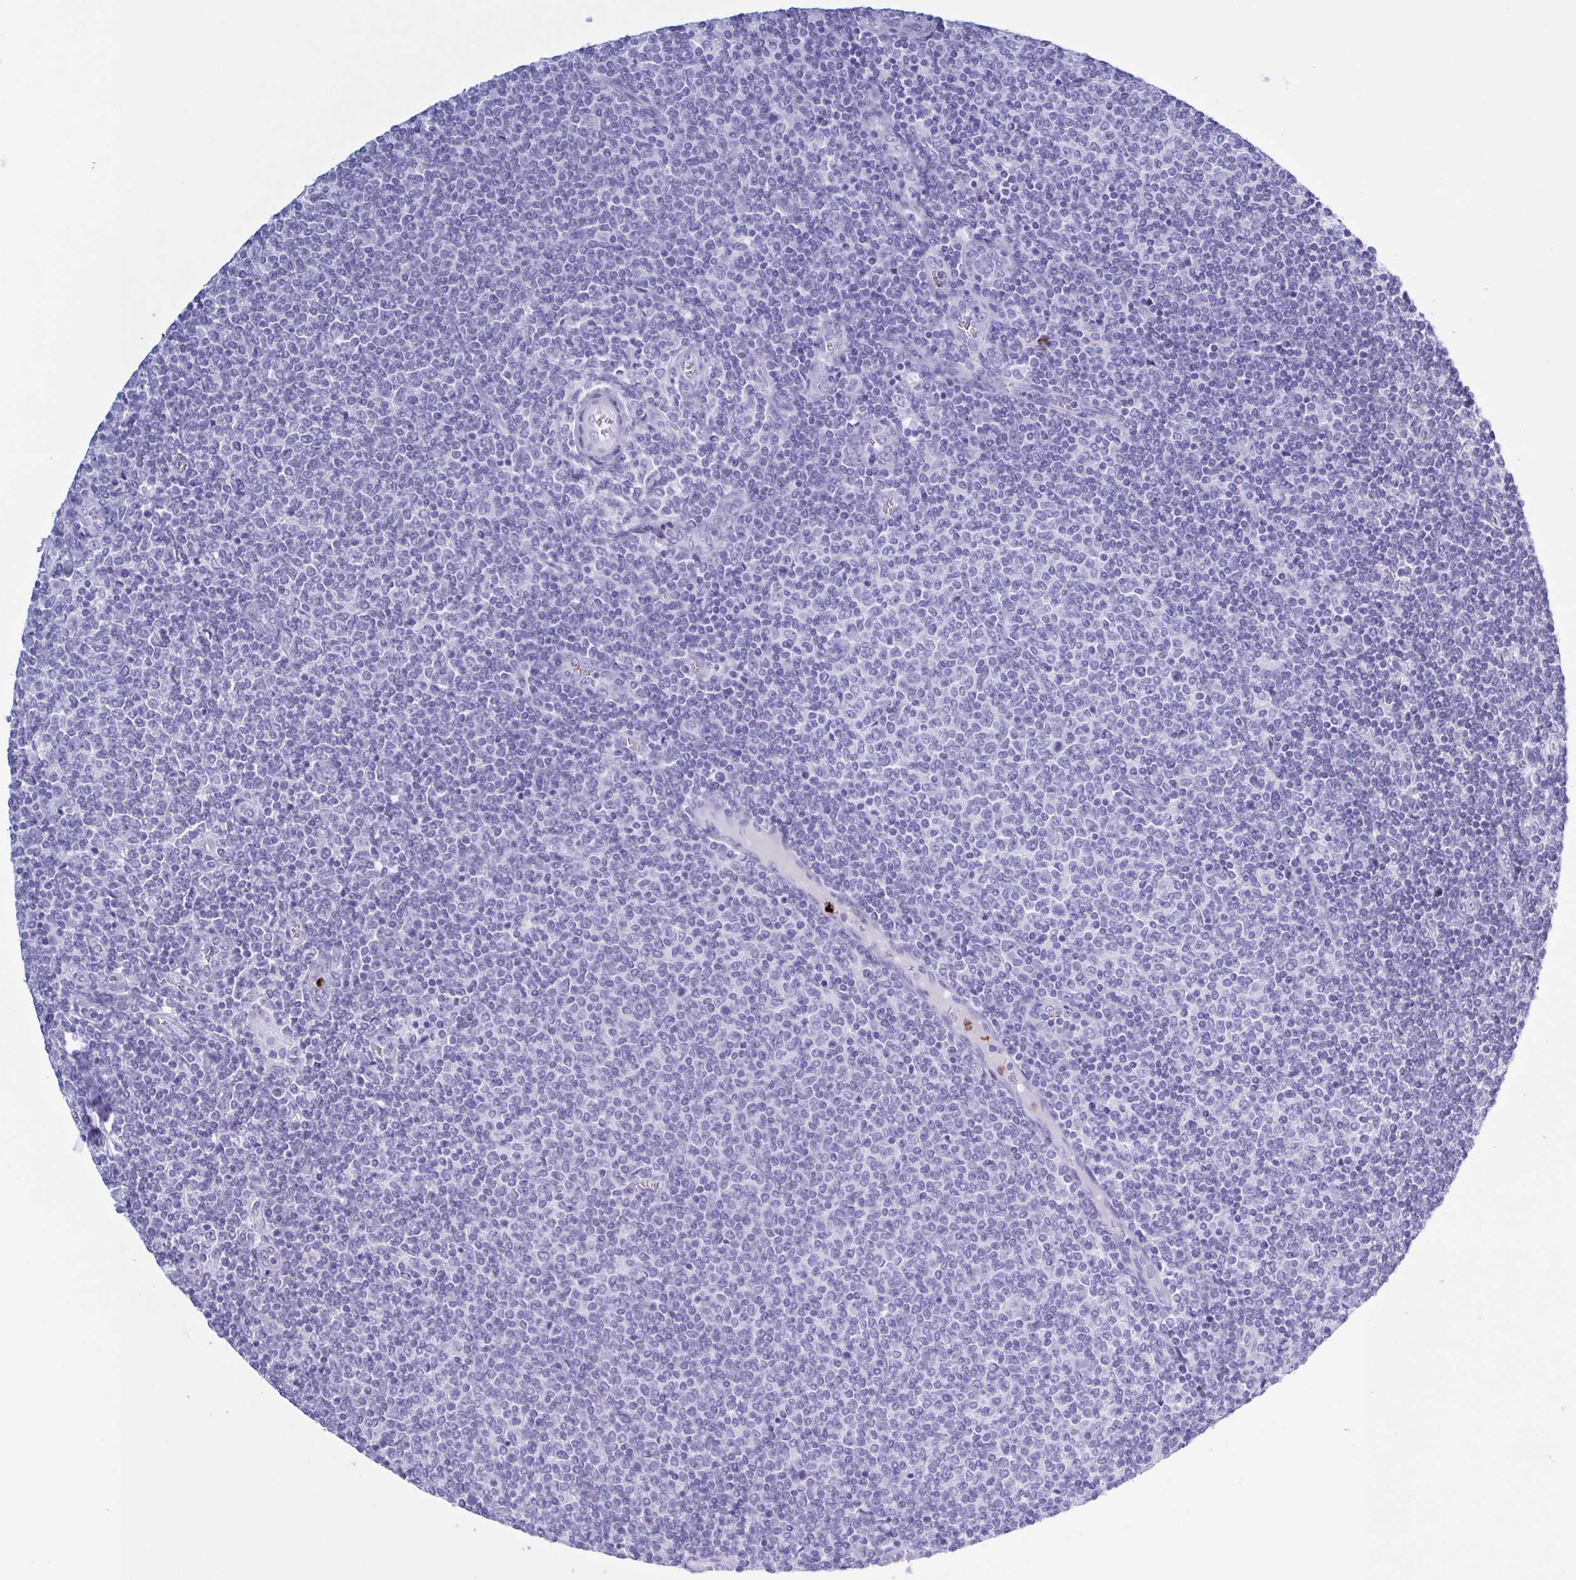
{"staining": {"intensity": "negative", "quantity": "none", "location": "none"}, "tissue": "lymphoma", "cell_type": "Tumor cells", "image_type": "cancer", "snomed": [{"axis": "morphology", "description": "Malignant lymphoma, non-Hodgkin's type, Low grade"}, {"axis": "topography", "description": "Lymph node"}], "caption": "Lymphoma was stained to show a protein in brown. There is no significant expression in tumor cells. Nuclei are stained in blue.", "gene": "LTF", "patient": {"sex": "male", "age": 52}}